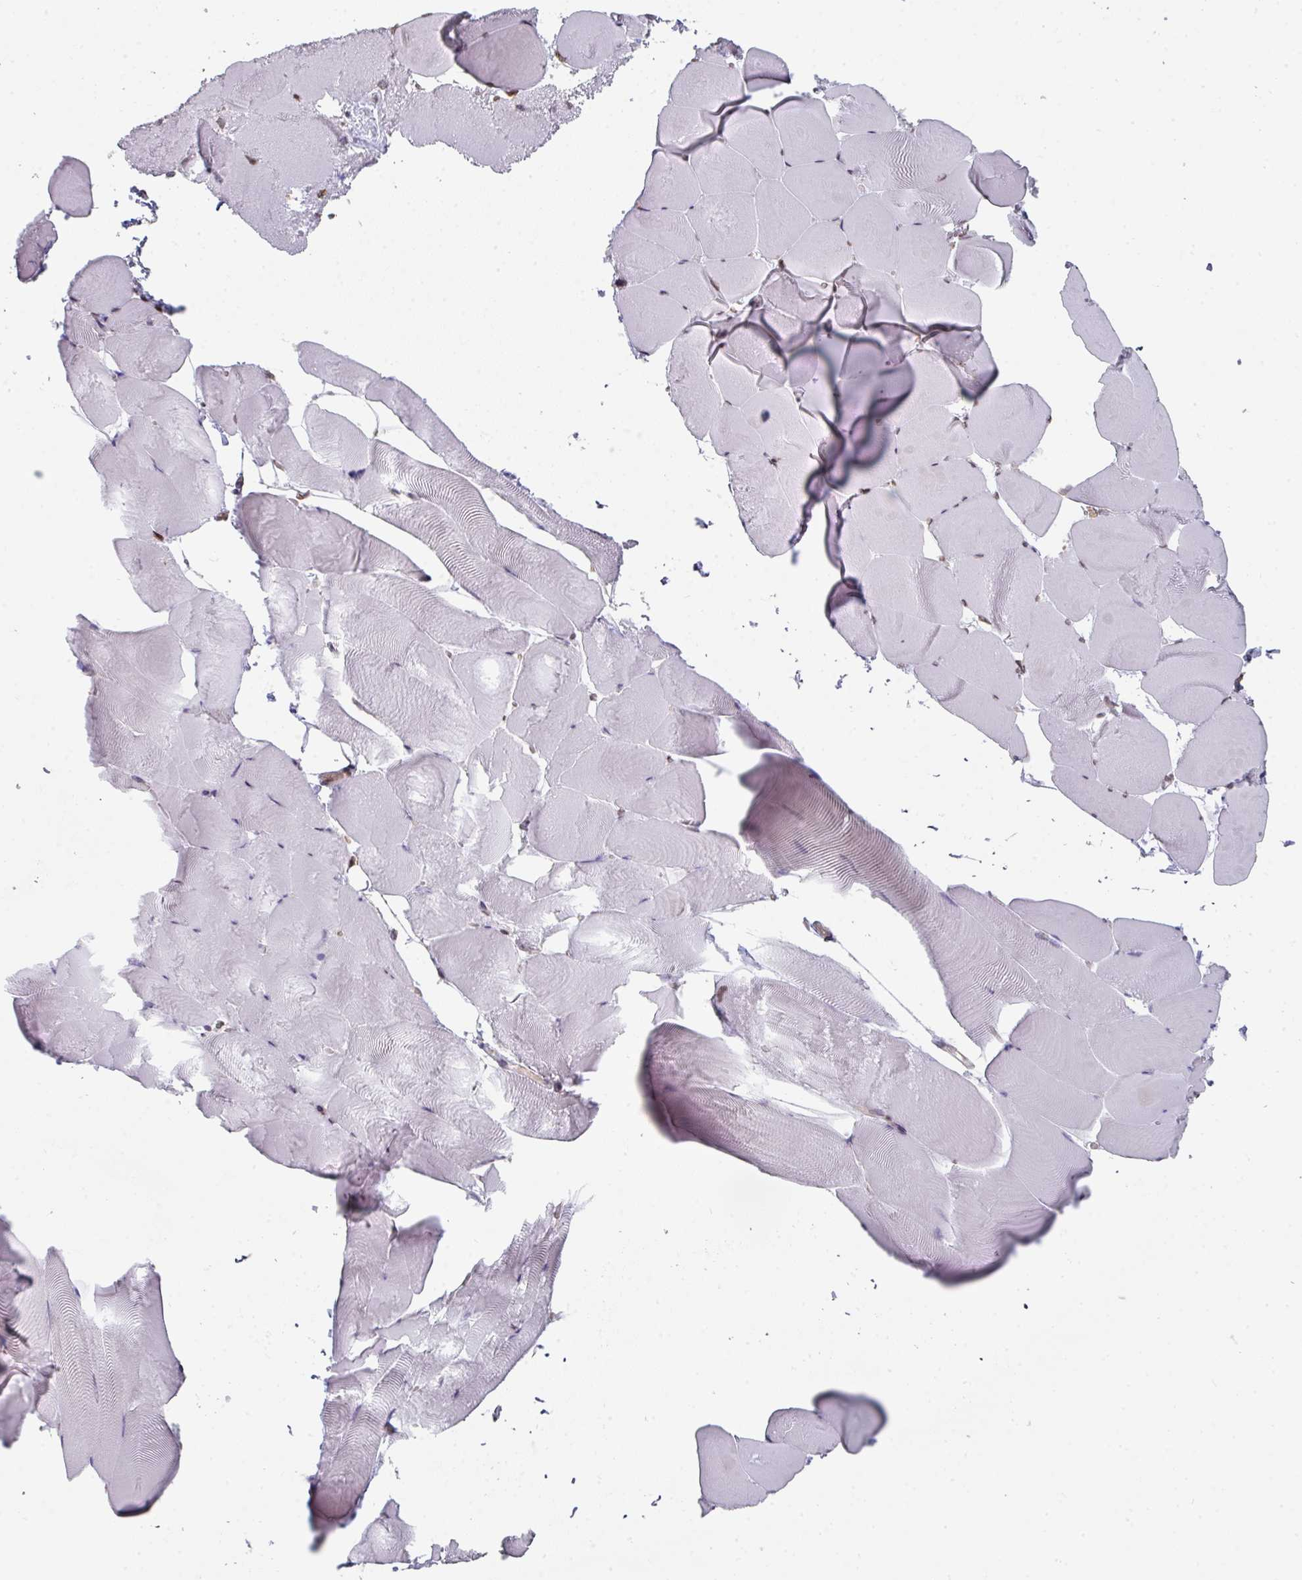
{"staining": {"intensity": "negative", "quantity": "none", "location": "none"}, "tissue": "skeletal muscle", "cell_type": "Myocytes", "image_type": "normal", "snomed": [{"axis": "morphology", "description": "Normal tissue, NOS"}, {"axis": "topography", "description": "Skeletal muscle"}], "caption": "The image reveals no significant staining in myocytes of skeletal muscle.", "gene": "RASAL3", "patient": {"sex": "female", "age": 64}}